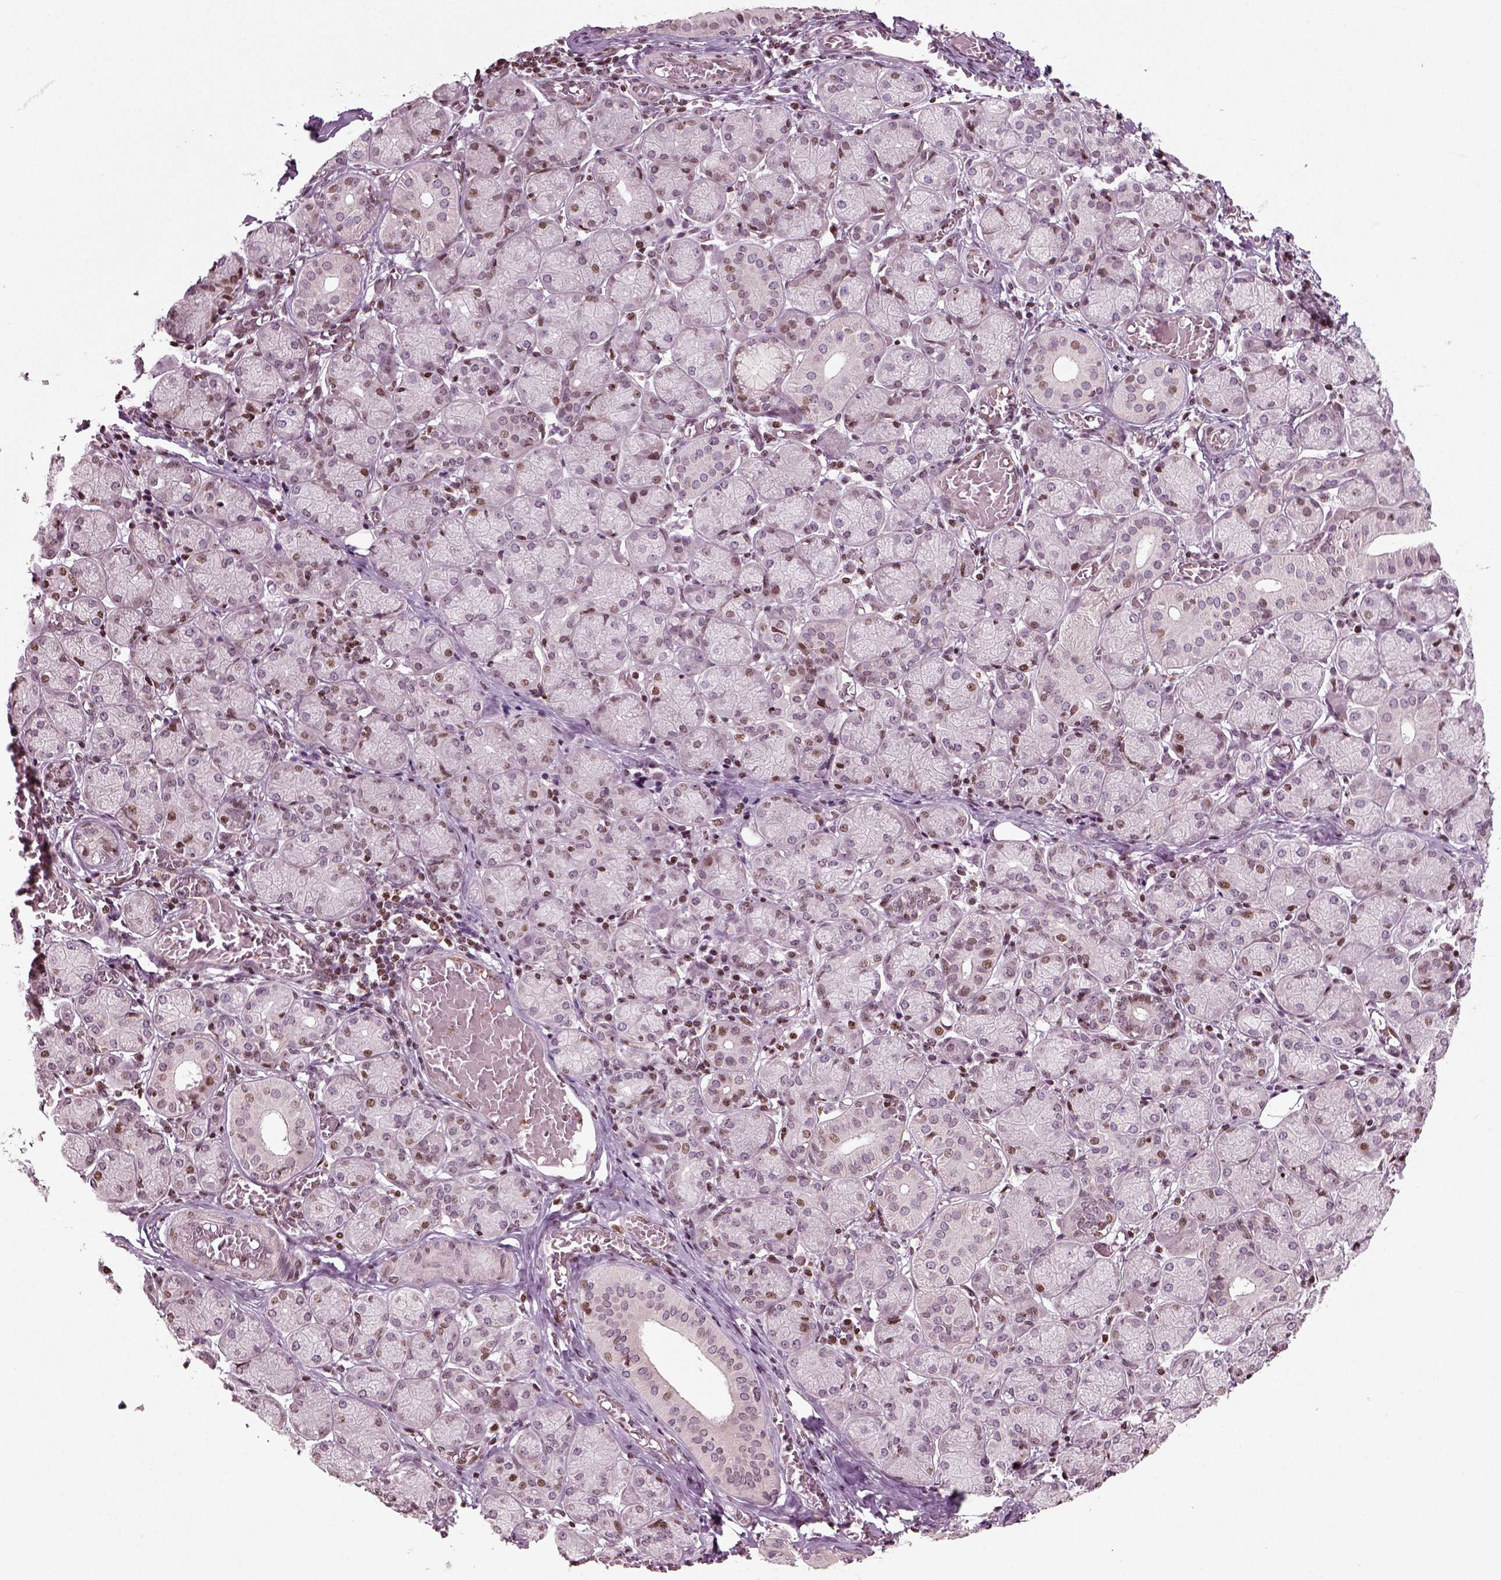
{"staining": {"intensity": "moderate", "quantity": "25%-75%", "location": "nuclear"}, "tissue": "salivary gland", "cell_type": "Glandular cells", "image_type": "normal", "snomed": [{"axis": "morphology", "description": "Normal tissue, NOS"}, {"axis": "topography", "description": "Salivary gland"}, {"axis": "topography", "description": "Peripheral nerve tissue"}], "caption": "Immunohistochemical staining of normal human salivary gland shows medium levels of moderate nuclear staining in about 25%-75% of glandular cells.", "gene": "HEYL", "patient": {"sex": "female", "age": 24}}